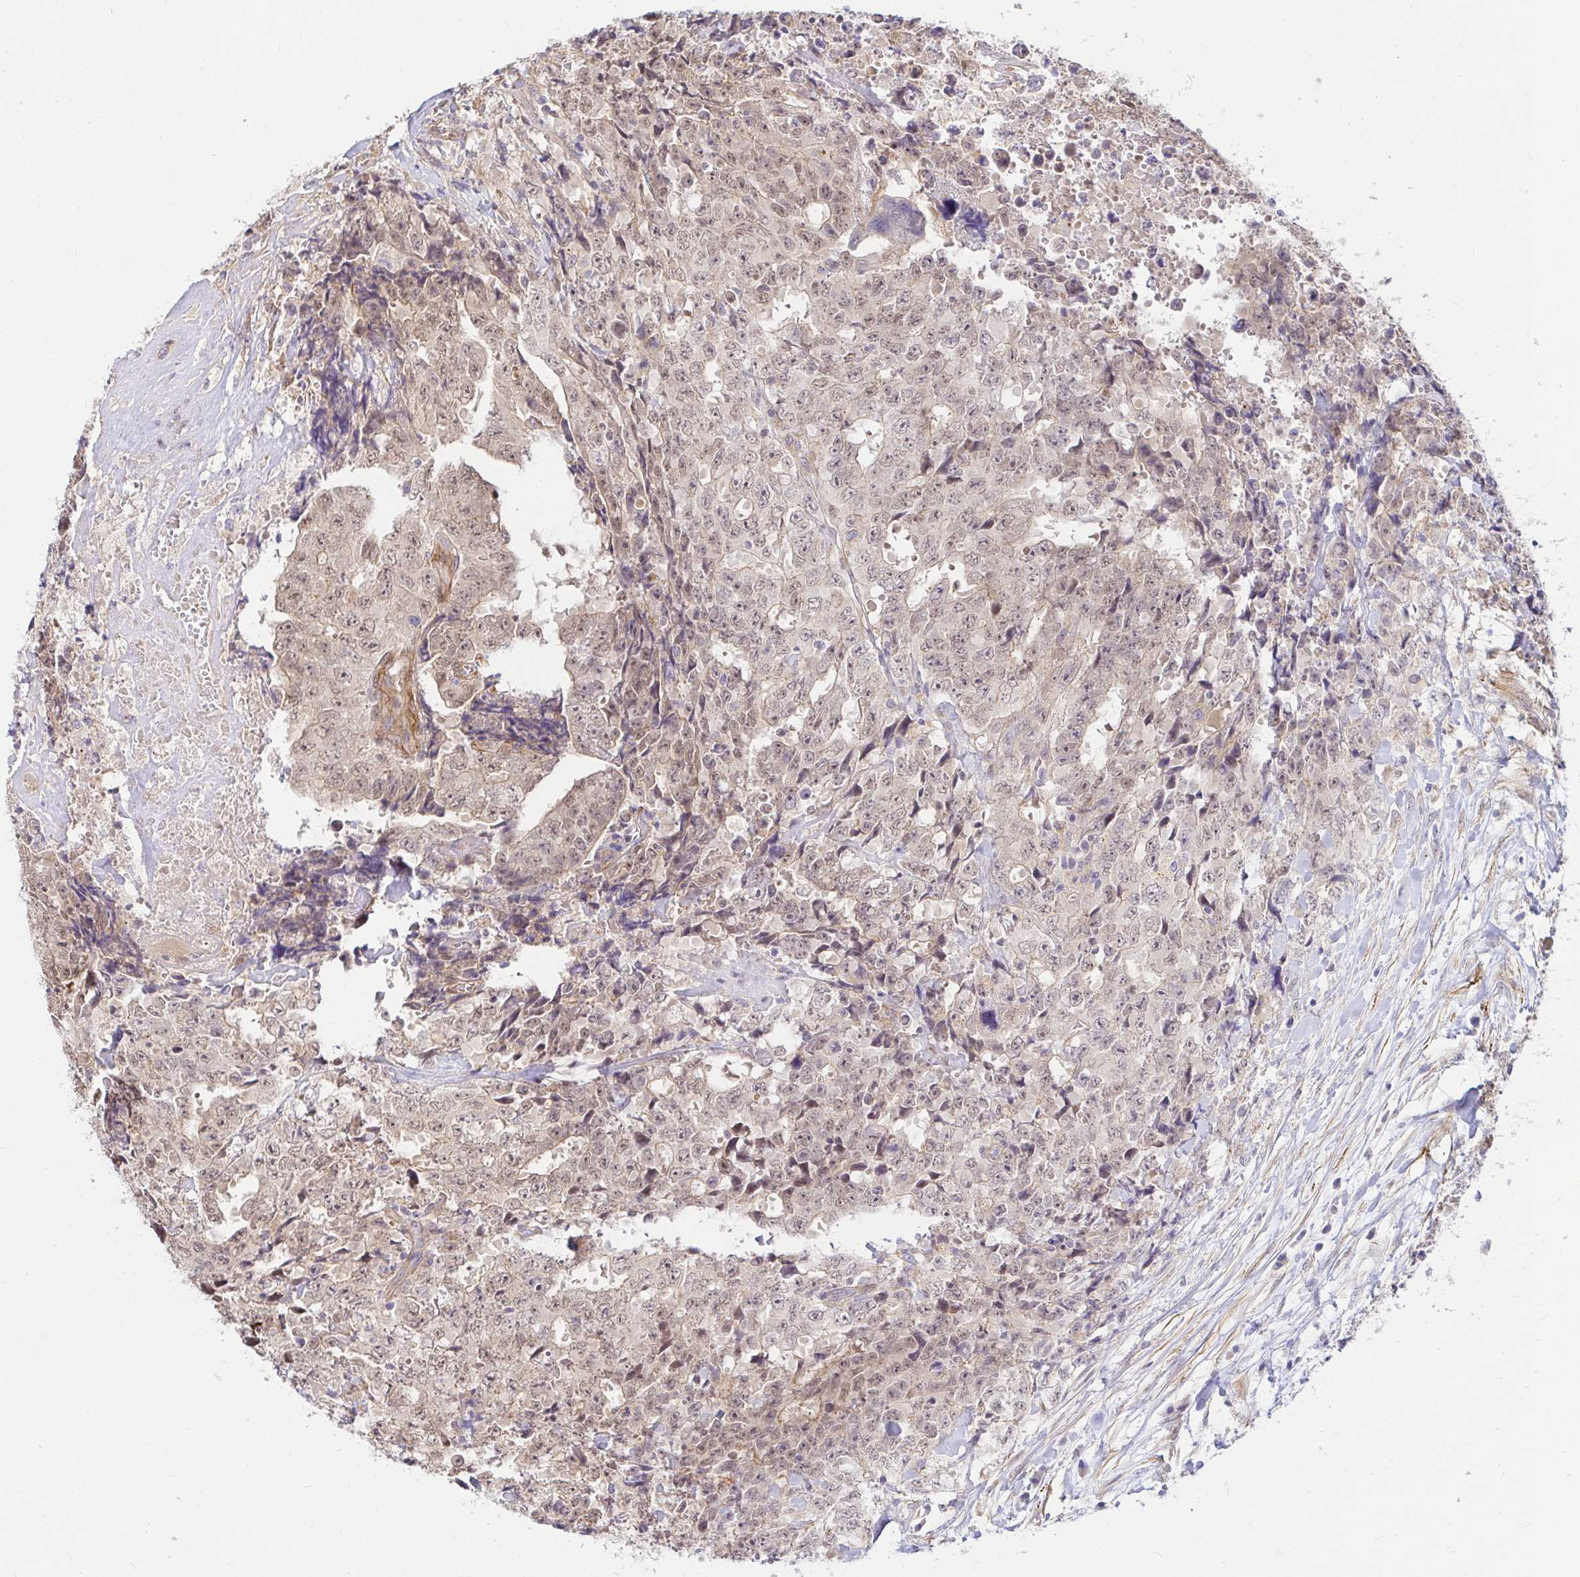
{"staining": {"intensity": "weak", "quantity": ">75%", "location": "cytoplasmic/membranous,nuclear"}, "tissue": "testis cancer", "cell_type": "Tumor cells", "image_type": "cancer", "snomed": [{"axis": "morphology", "description": "Carcinoma, Embryonal, NOS"}, {"axis": "topography", "description": "Testis"}], "caption": "Protein staining shows weak cytoplasmic/membranous and nuclear positivity in about >75% of tumor cells in testis cancer.", "gene": "YAP1", "patient": {"sex": "male", "age": 24}}